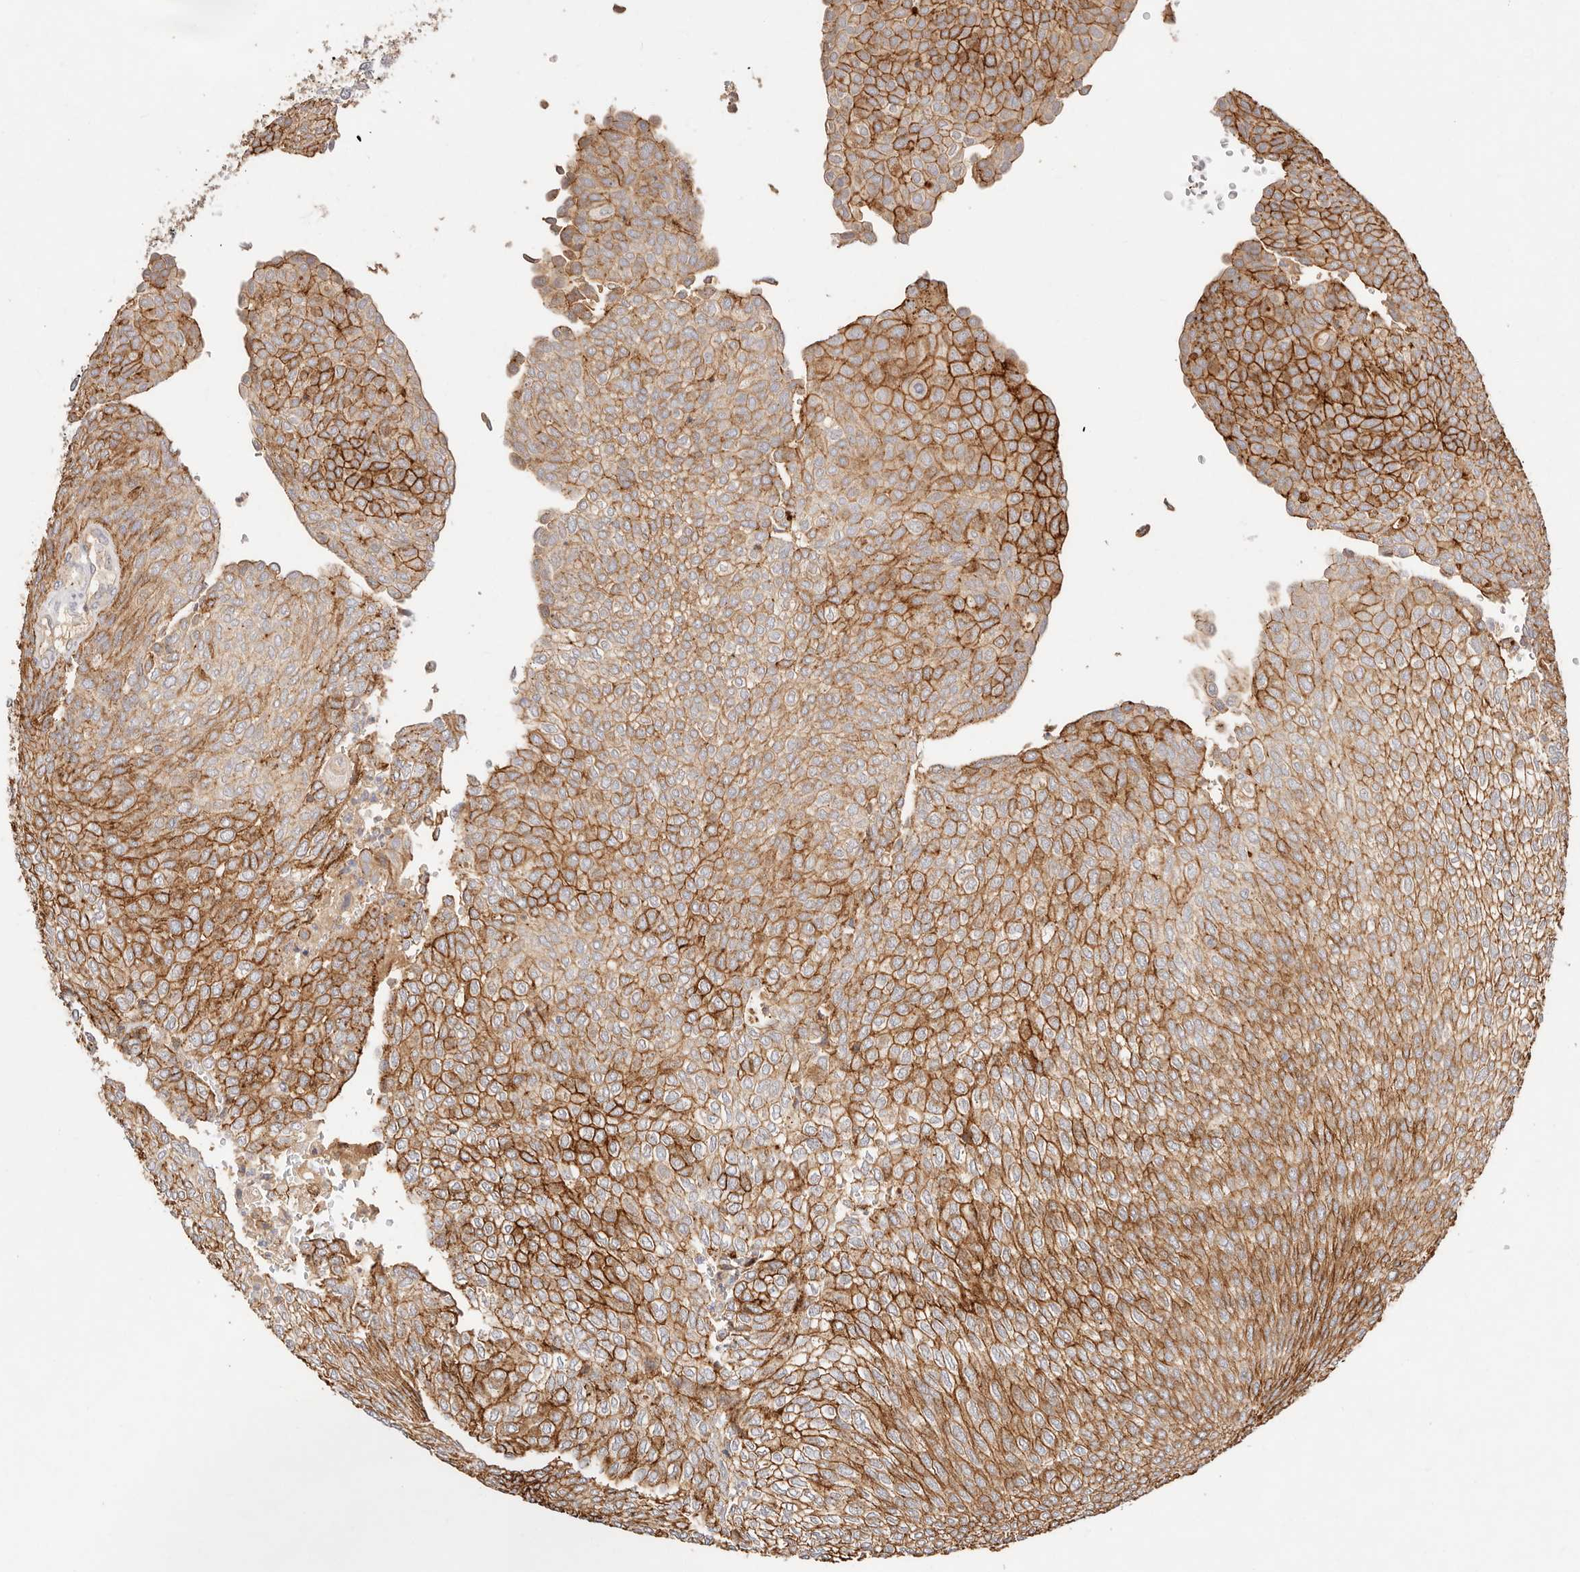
{"staining": {"intensity": "strong", "quantity": ">75%", "location": "cytoplasmic/membranous"}, "tissue": "urothelial cancer", "cell_type": "Tumor cells", "image_type": "cancer", "snomed": [{"axis": "morphology", "description": "Urothelial carcinoma, Low grade"}, {"axis": "topography", "description": "Urinary bladder"}], "caption": "Immunohistochemical staining of urothelial cancer shows high levels of strong cytoplasmic/membranous staining in approximately >75% of tumor cells. (Brightfield microscopy of DAB IHC at high magnification).", "gene": "CXADR", "patient": {"sex": "female", "age": 79}}